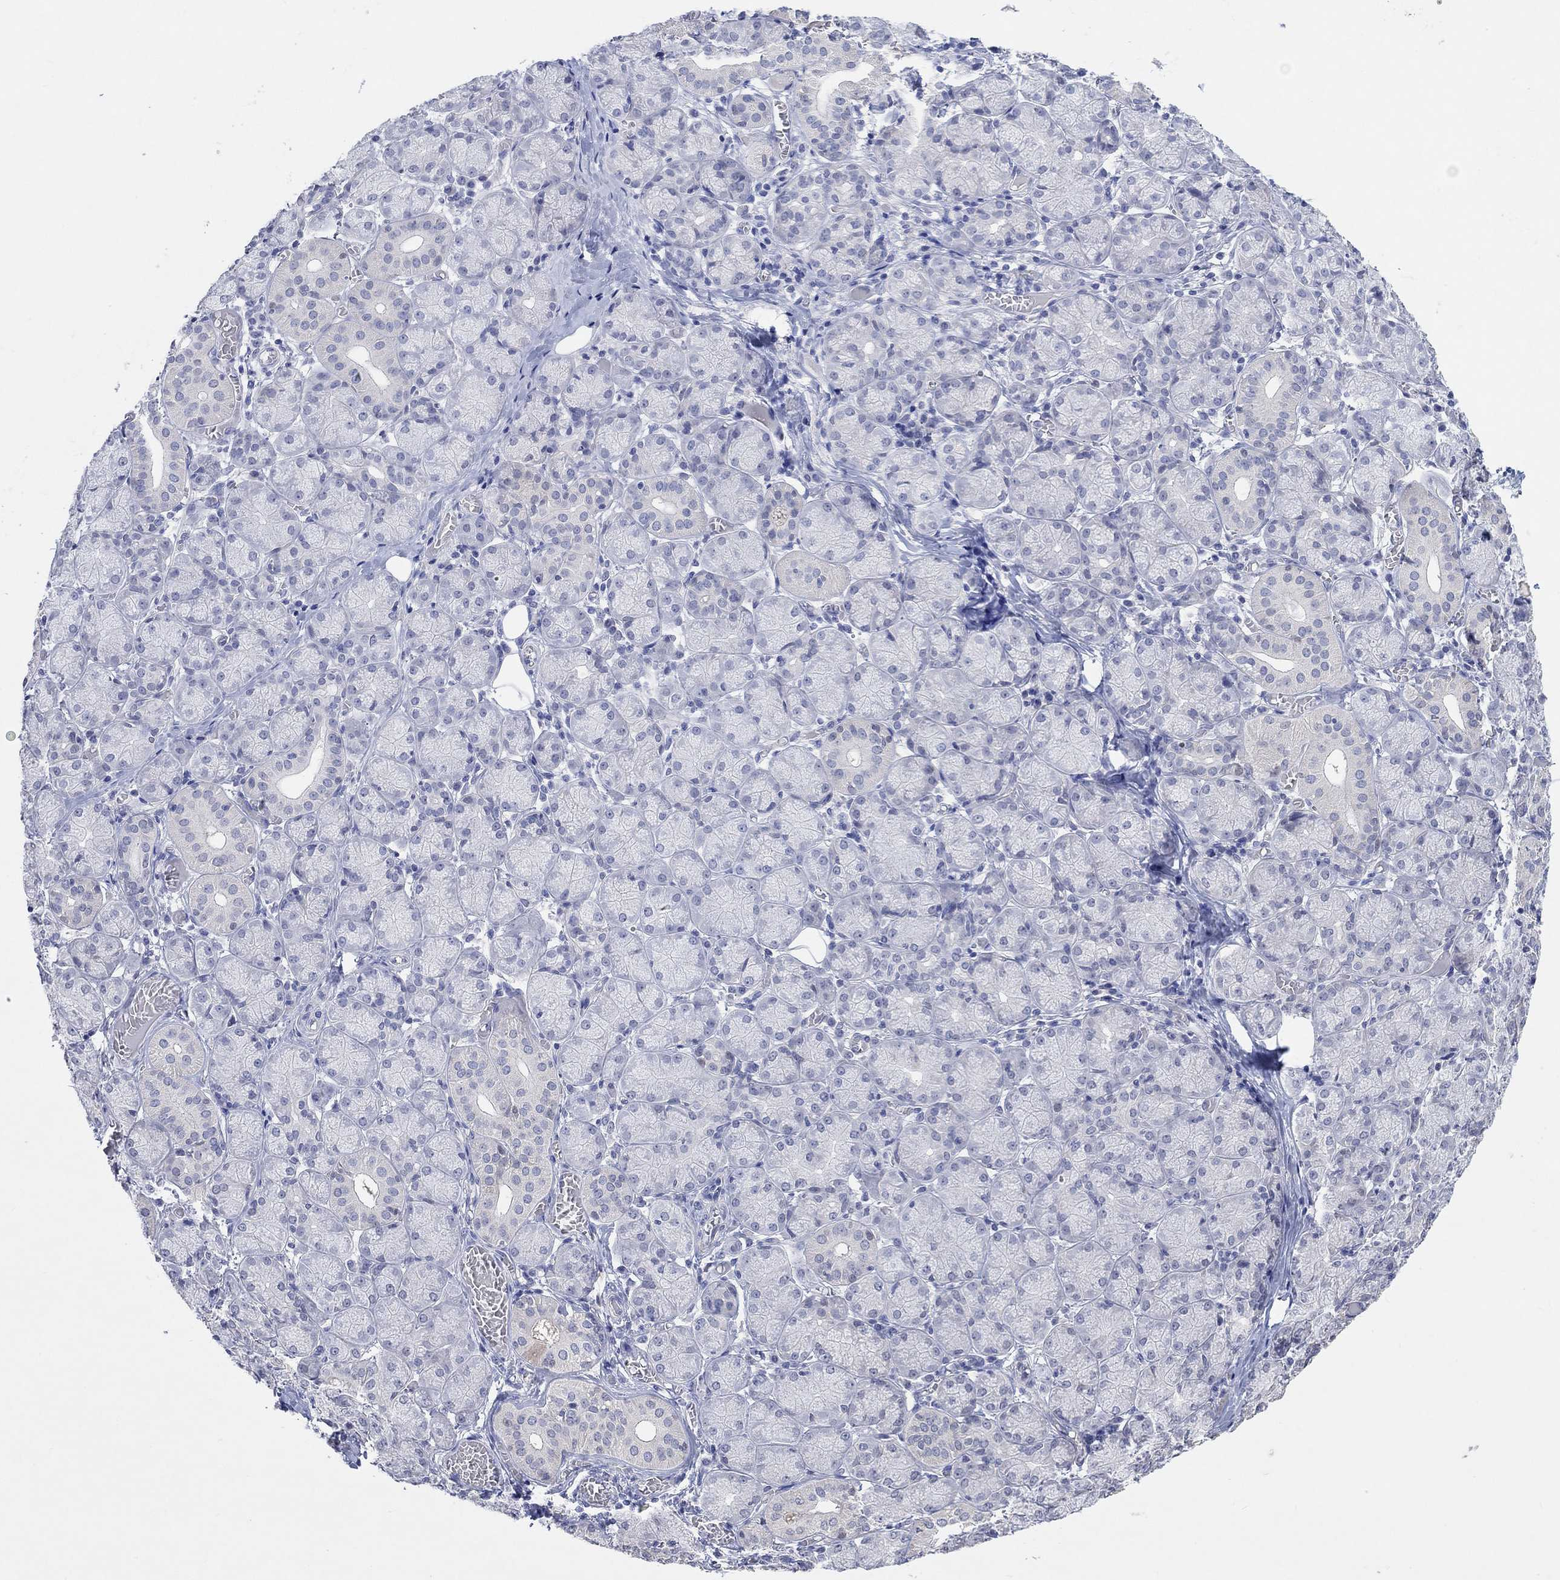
{"staining": {"intensity": "negative", "quantity": "none", "location": "none"}, "tissue": "salivary gland", "cell_type": "Glandular cells", "image_type": "normal", "snomed": [{"axis": "morphology", "description": "Normal tissue, NOS"}, {"axis": "topography", "description": "Salivary gland"}, {"axis": "topography", "description": "Peripheral nerve tissue"}], "caption": "DAB immunohistochemical staining of unremarkable salivary gland demonstrates no significant positivity in glandular cells. (Immunohistochemistry (ihc), brightfield microscopy, high magnification).", "gene": "PNMA5", "patient": {"sex": "female", "age": 24}}